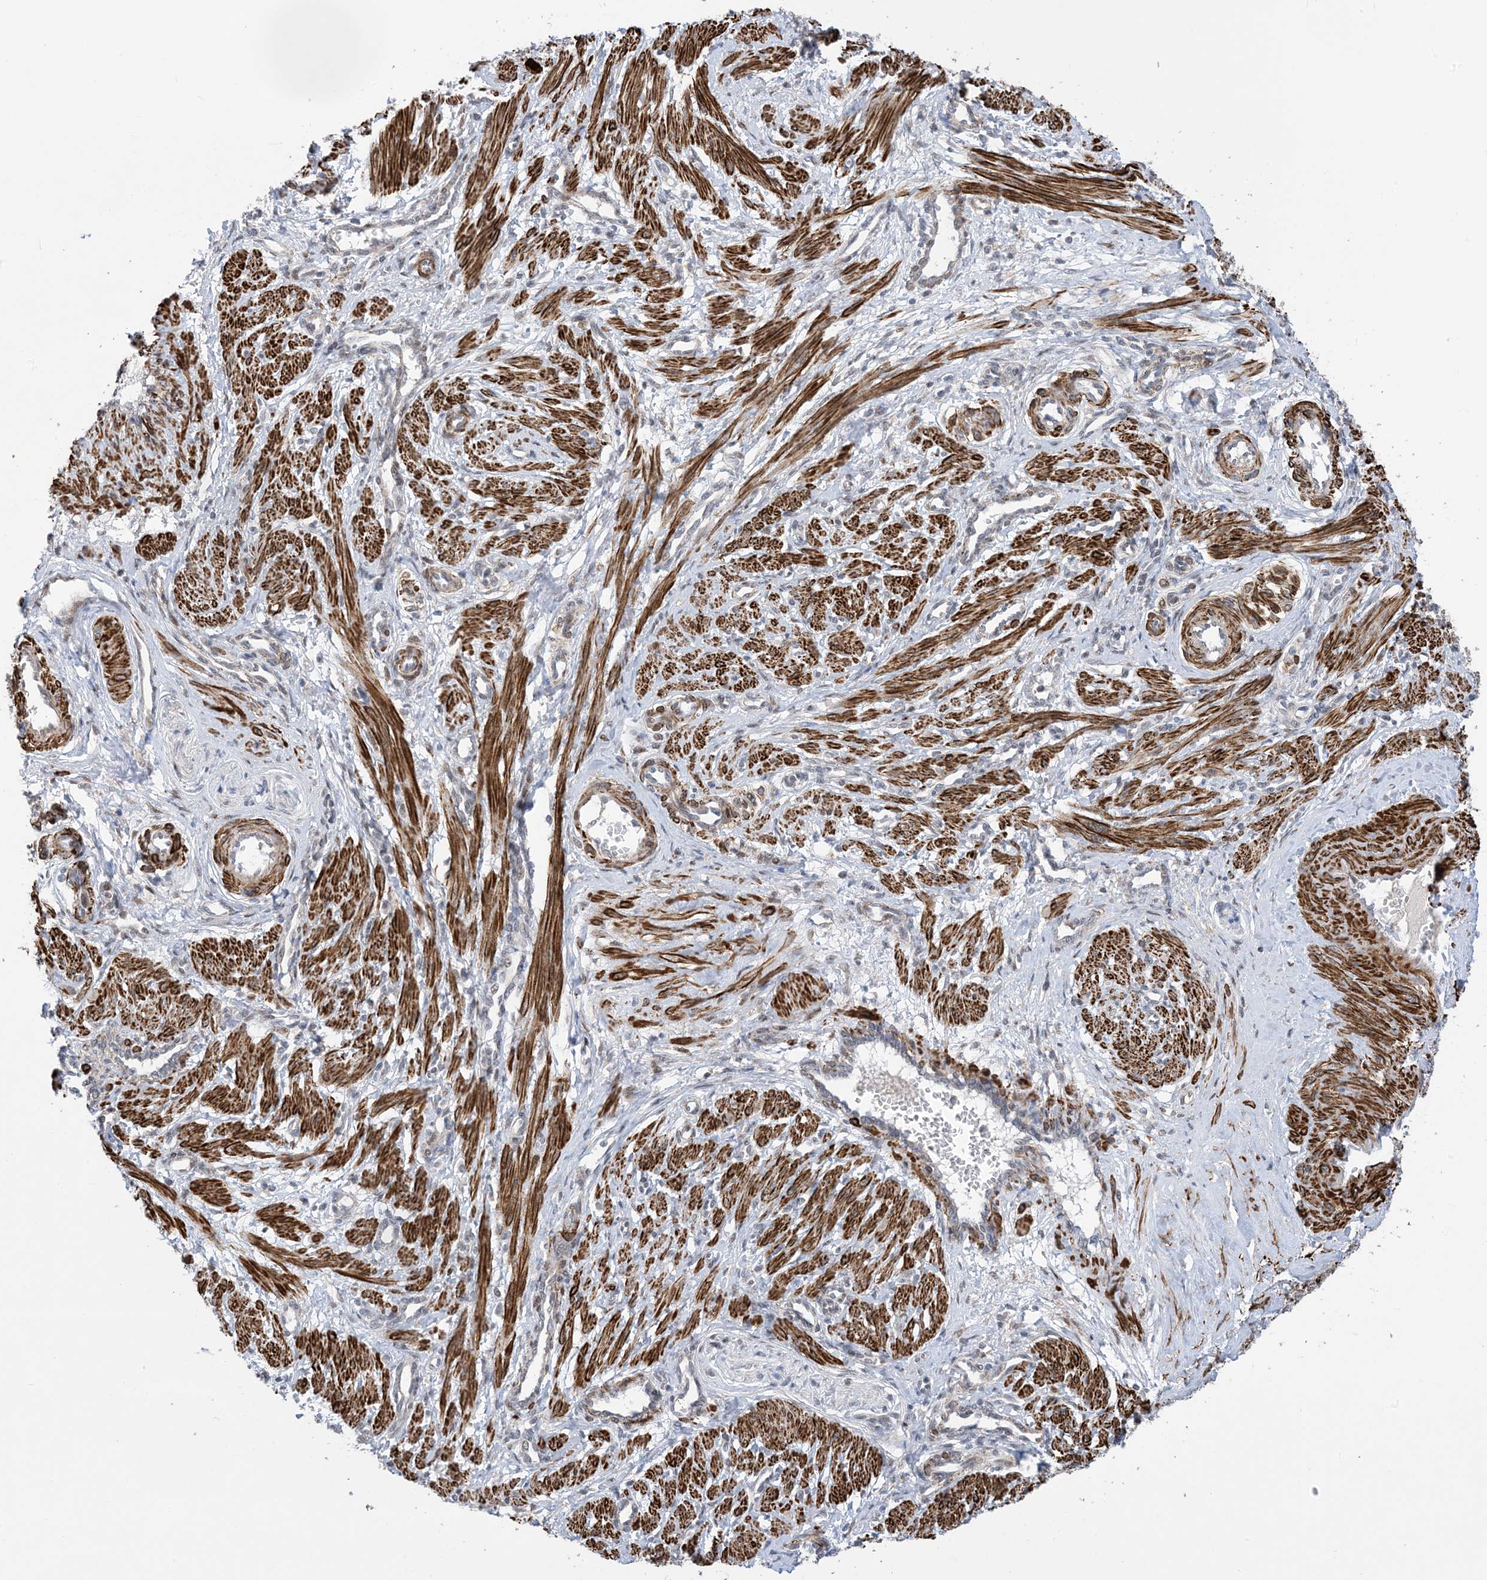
{"staining": {"intensity": "strong", "quantity": ">75%", "location": "cytoplasmic/membranous"}, "tissue": "smooth muscle", "cell_type": "Smooth muscle cells", "image_type": "normal", "snomed": [{"axis": "morphology", "description": "Normal tissue, NOS"}, {"axis": "topography", "description": "Endometrium"}], "caption": "This micrograph shows immunohistochemistry (IHC) staining of unremarkable human smooth muscle, with high strong cytoplasmic/membranous staining in approximately >75% of smooth muscle cells.", "gene": "ZNF8", "patient": {"sex": "female", "age": 33}}